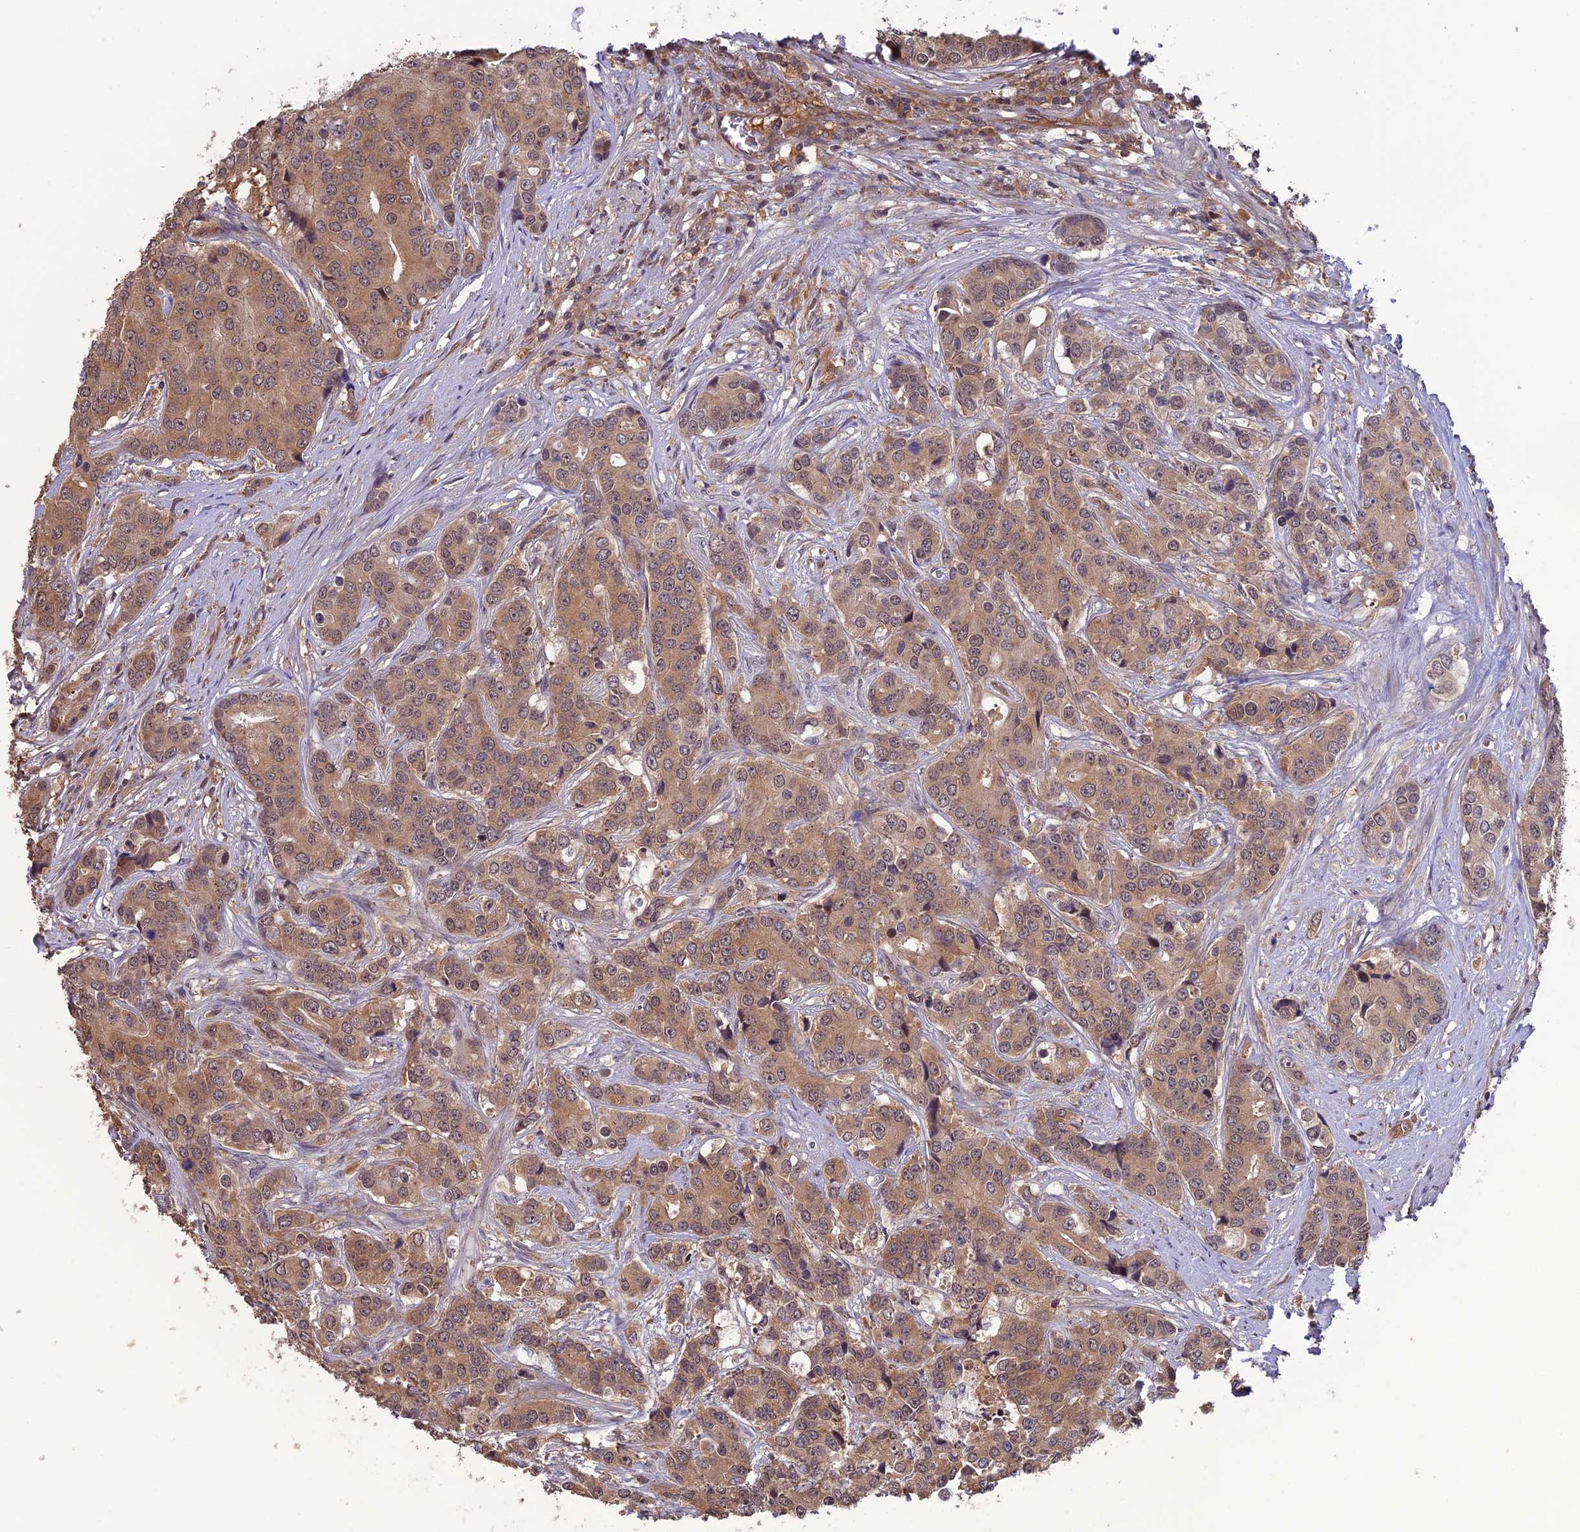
{"staining": {"intensity": "moderate", "quantity": ">75%", "location": "cytoplasmic/membranous"}, "tissue": "prostate cancer", "cell_type": "Tumor cells", "image_type": "cancer", "snomed": [{"axis": "morphology", "description": "Adenocarcinoma, High grade"}, {"axis": "topography", "description": "Prostate"}], "caption": "Tumor cells demonstrate medium levels of moderate cytoplasmic/membranous staining in approximately >75% of cells in human prostate cancer (adenocarcinoma (high-grade)).", "gene": "LIN37", "patient": {"sex": "male", "age": 62}}